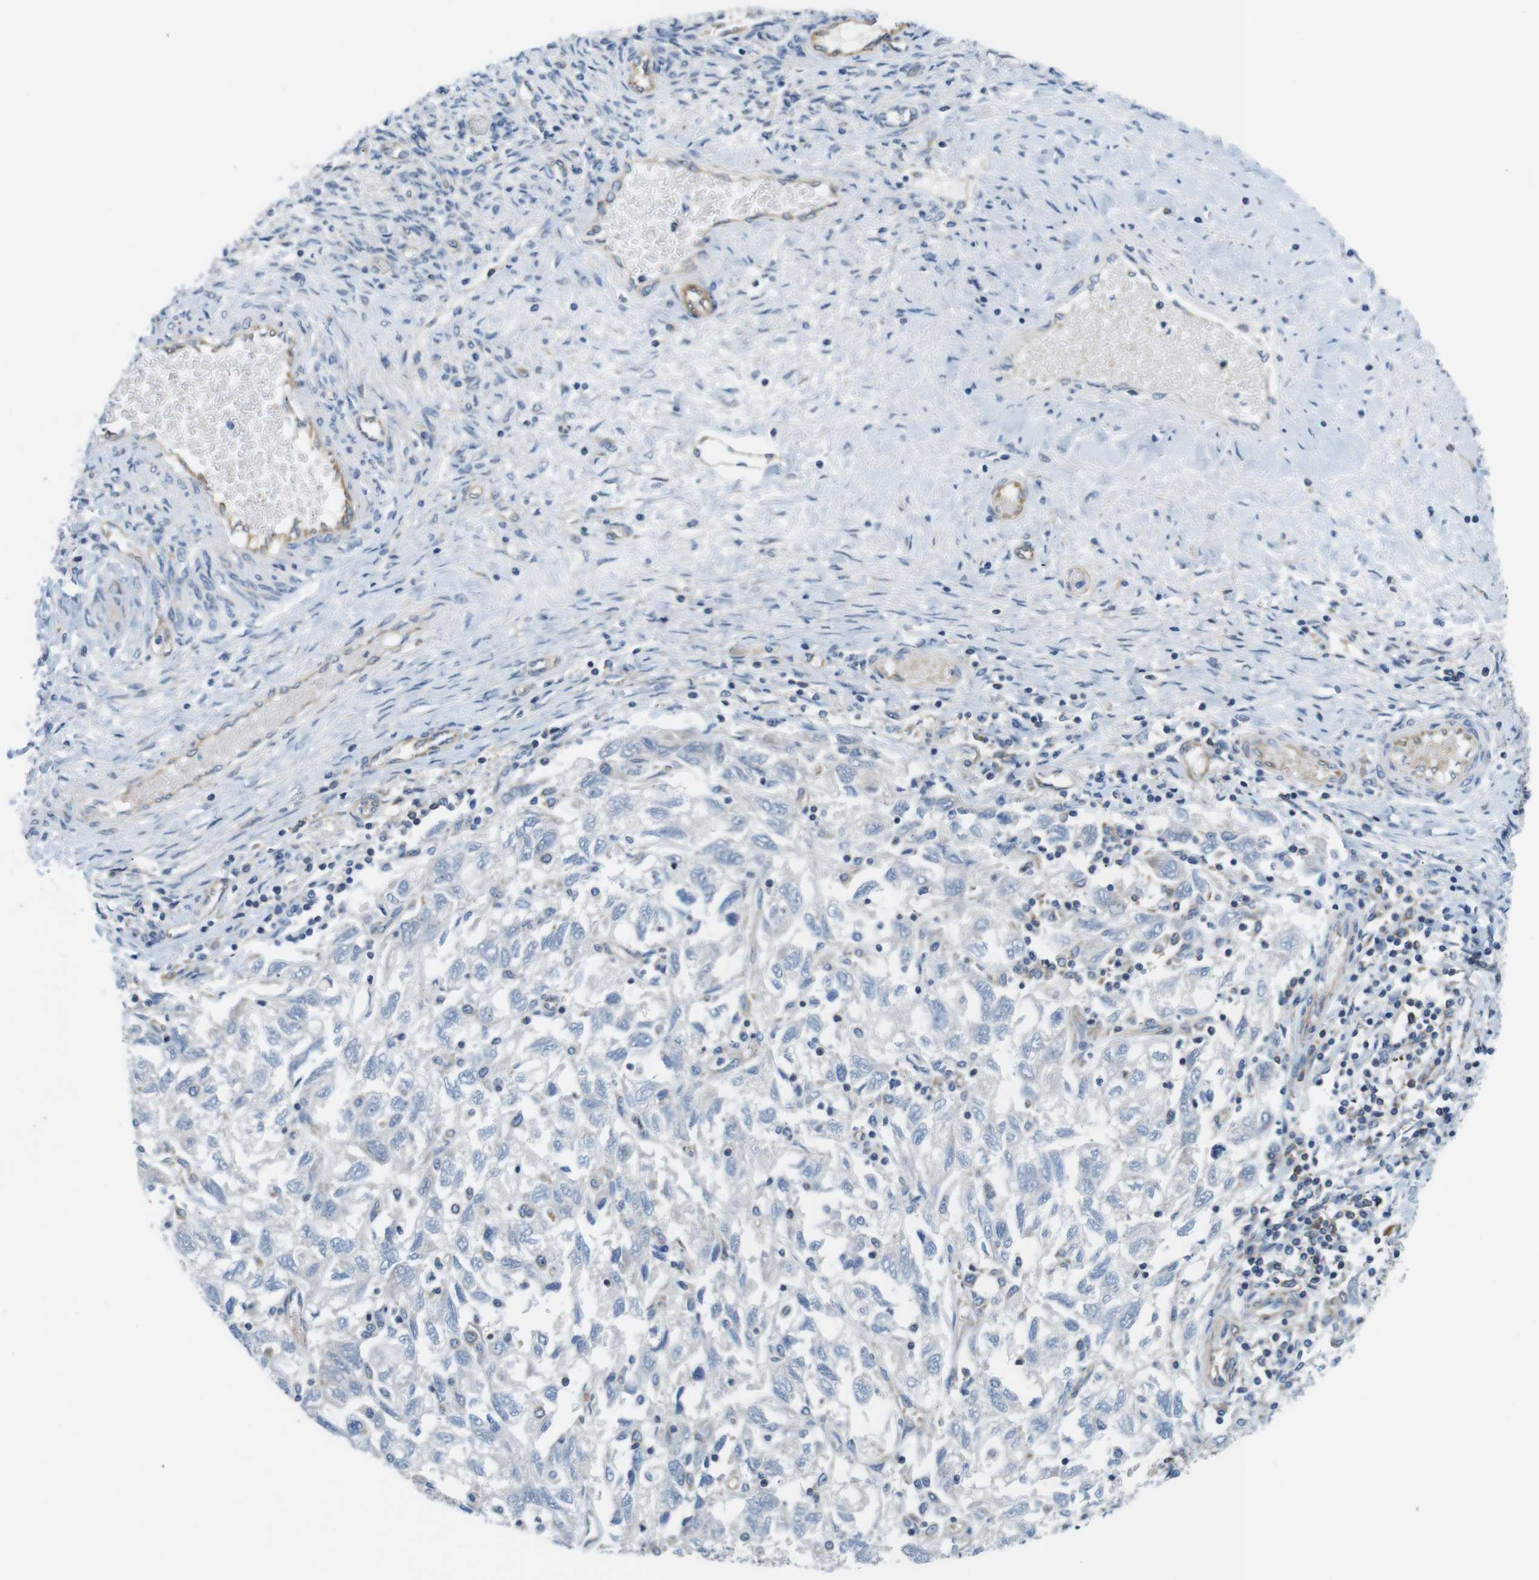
{"staining": {"intensity": "negative", "quantity": "none", "location": "none"}, "tissue": "ovarian cancer", "cell_type": "Tumor cells", "image_type": "cancer", "snomed": [{"axis": "morphology", "description": "Carcinoma, NOS"}, {"axis": "morphology", "description": "Cystadenocarcinoma, serous, NOS"}, {"axis": "topography", "description": "Ovary"}], "caption": "Tumor cells are negative for protein expression in human ovarian cancer.", "gene": "DCLK1", "patient": {"sex": "female", "age": 69}}